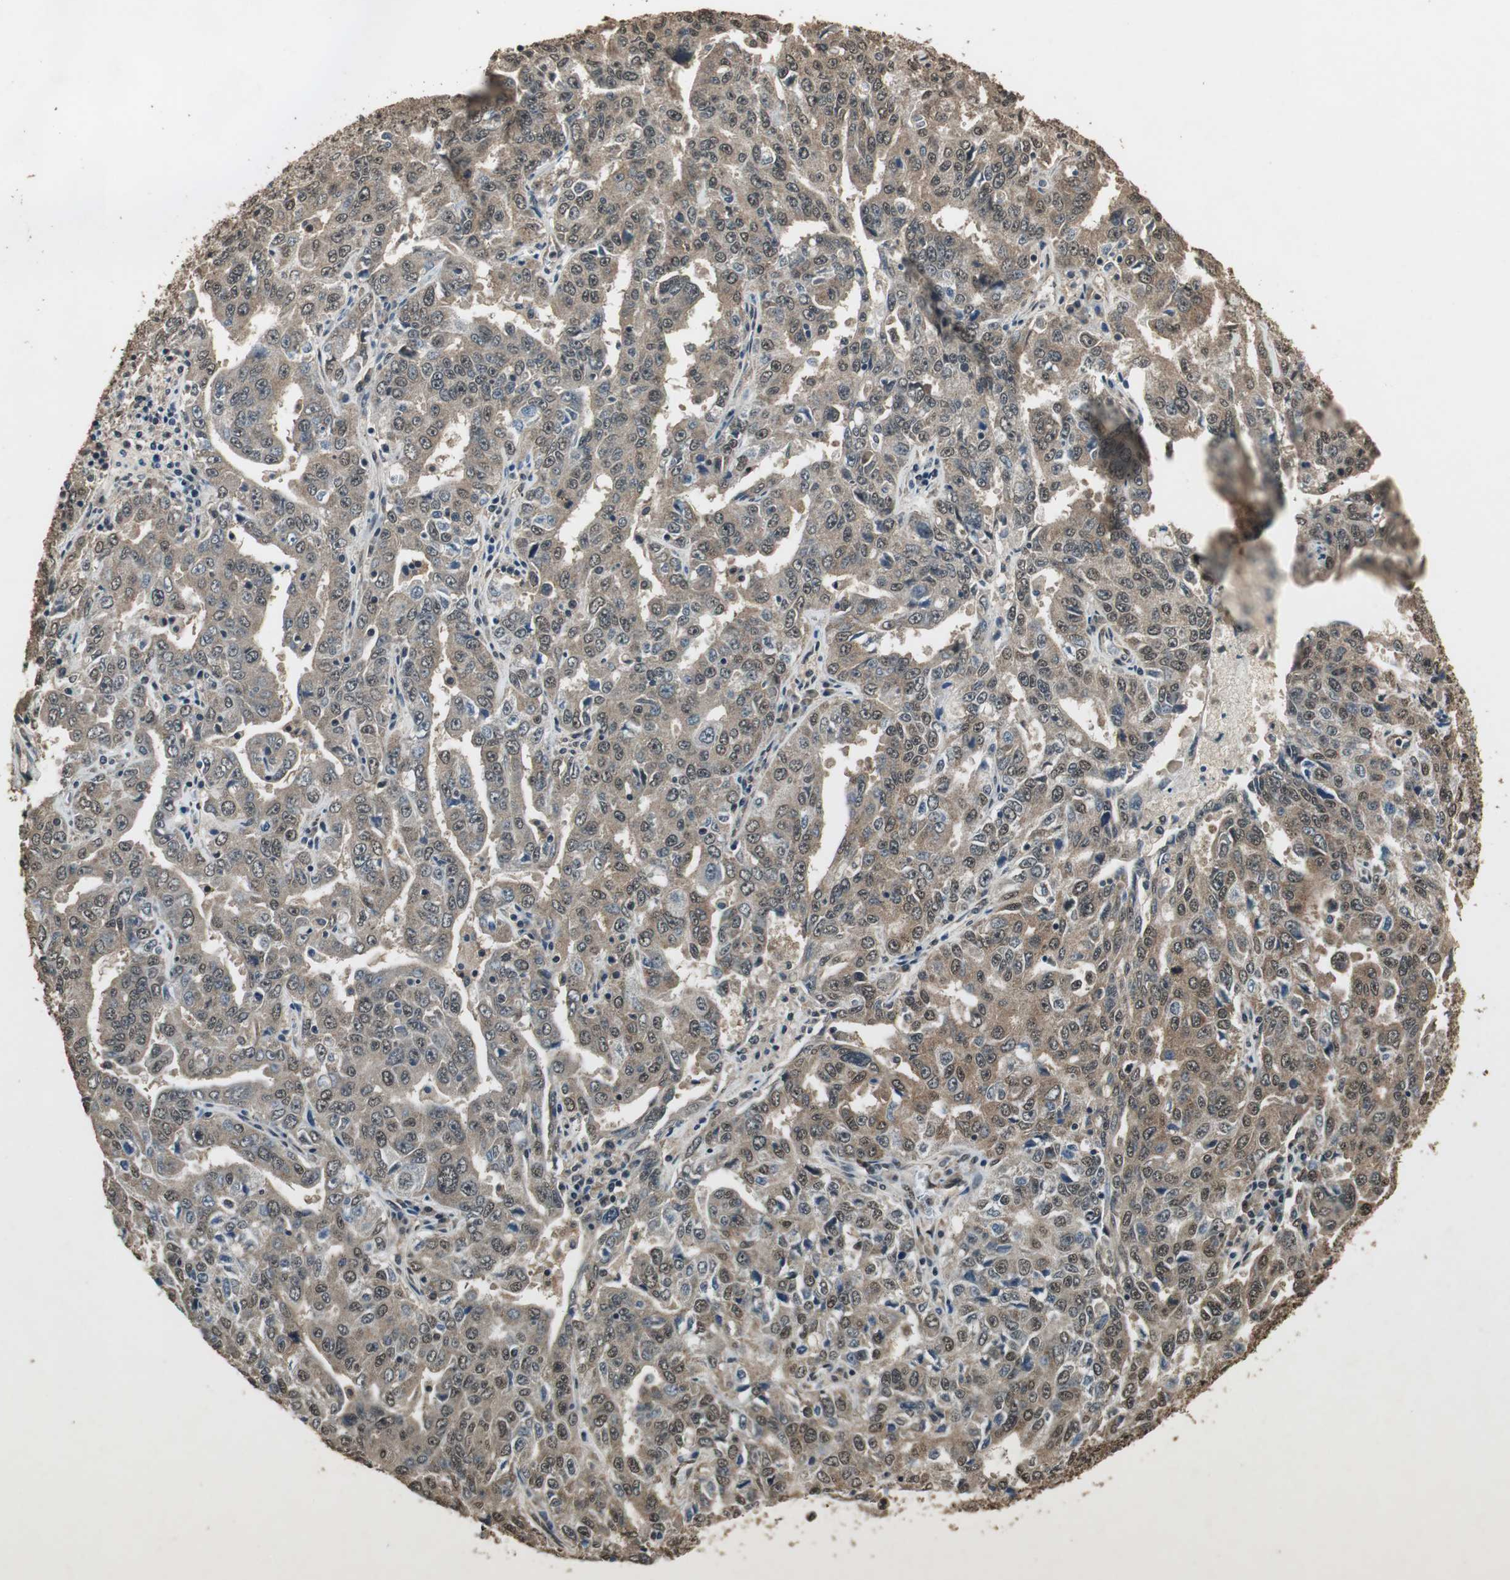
{"staining": {"intensity": "moderate", "quantity": ">75%", "location": "cytoplasmic/membranous,nuclear"}, "tissue": "ovarian cancer", "cell_type": "Tumor cells", "image_type": "cancer", "snomed": [{"axis": "morphology", "description": "Carcinoma, endometroid"}, {"axis": "topography", "description": "Ovary"}], "caption": "The micrograph displays immunohistochemical staining of ovarian endometroid carcinoma. There is moderate cytoplasmic/membranous and nuclear expression is appreciated in about >75% of tumor cells.", "gene": "PPP1R13B", "patient": {"sex": "female", "age": 62}}